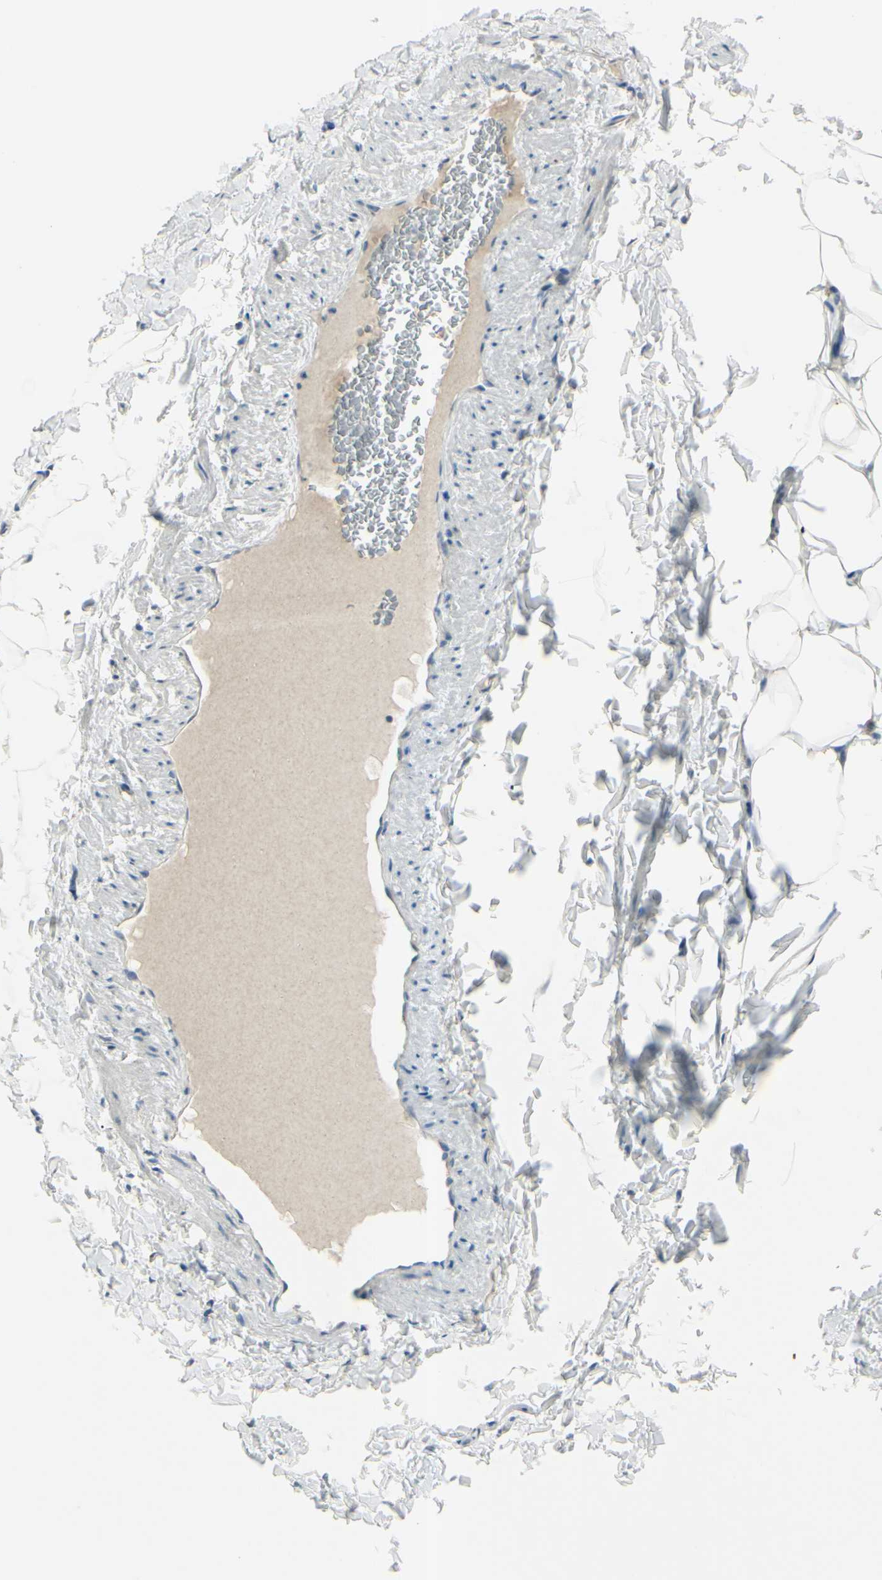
{"staining": {"intensity": "negative", "quantity": "none", "location": "none"}, "tissue": "adipose tissue", "cell_type": "Adipocytes", "image_type": "normal", "snomed": [{"axis": "morphology", "description": "Normal tissue, NOS"}, {"axis": "topography", "description": "Vascular tissue"}], "caption": "This is a photomicrograph of IHC staining of unremarkable adipose tissue, which shows no expression in adipocytes.", "gene": "B4GALT1", "patient": {"sex": "male", "age": 41}}